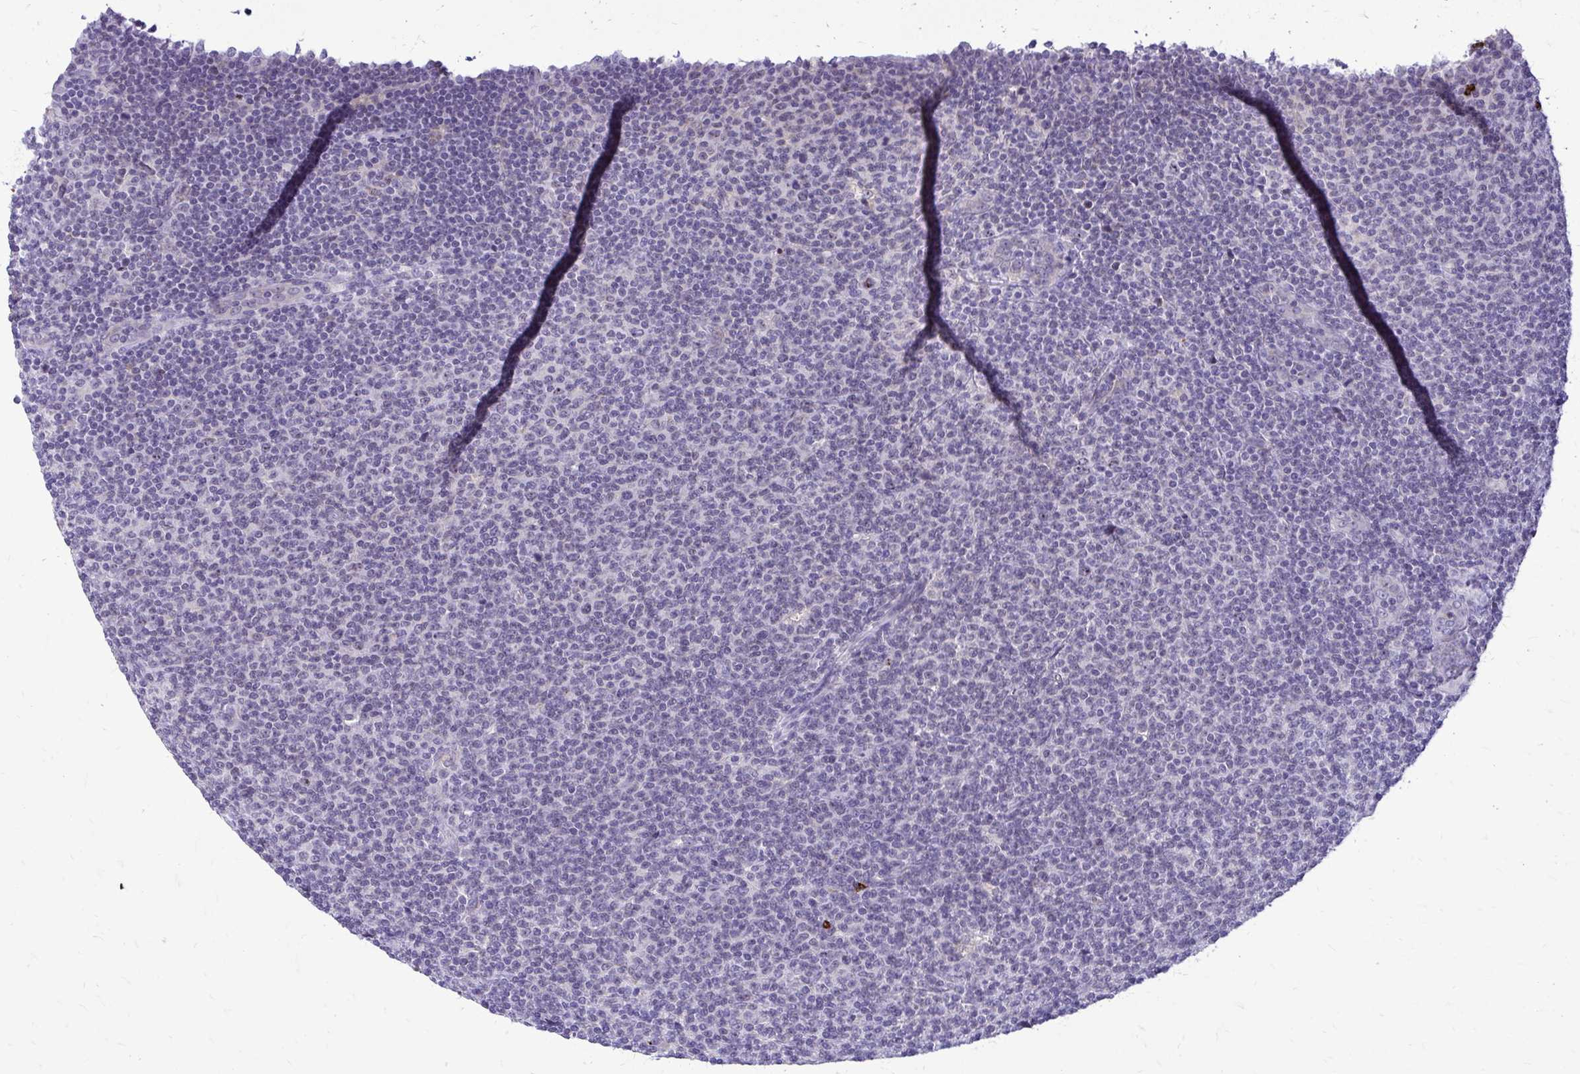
{"staining": {"intensity": "negative", "quantity": "none", "location": "none"}, "tissue": "lymphoma", "cell_type": "Tumor cells", "image_type": "cancer", "snomed": [{"axis": "morphology", "description": "Malignant lymphoma, non-Hodgkin's type, Low grade"}, {"axis": "topography", "description": "Lymph node"}], "caption": "Immunohistochemistry (IHC) micrograph of low-grade malignant lymphoma, non-Hodgkin's type stained for a protein (brown), which shows no positivity in tumor cells.", "gene": "NIFK", "patient": {"sex": "male", "age": 66}}